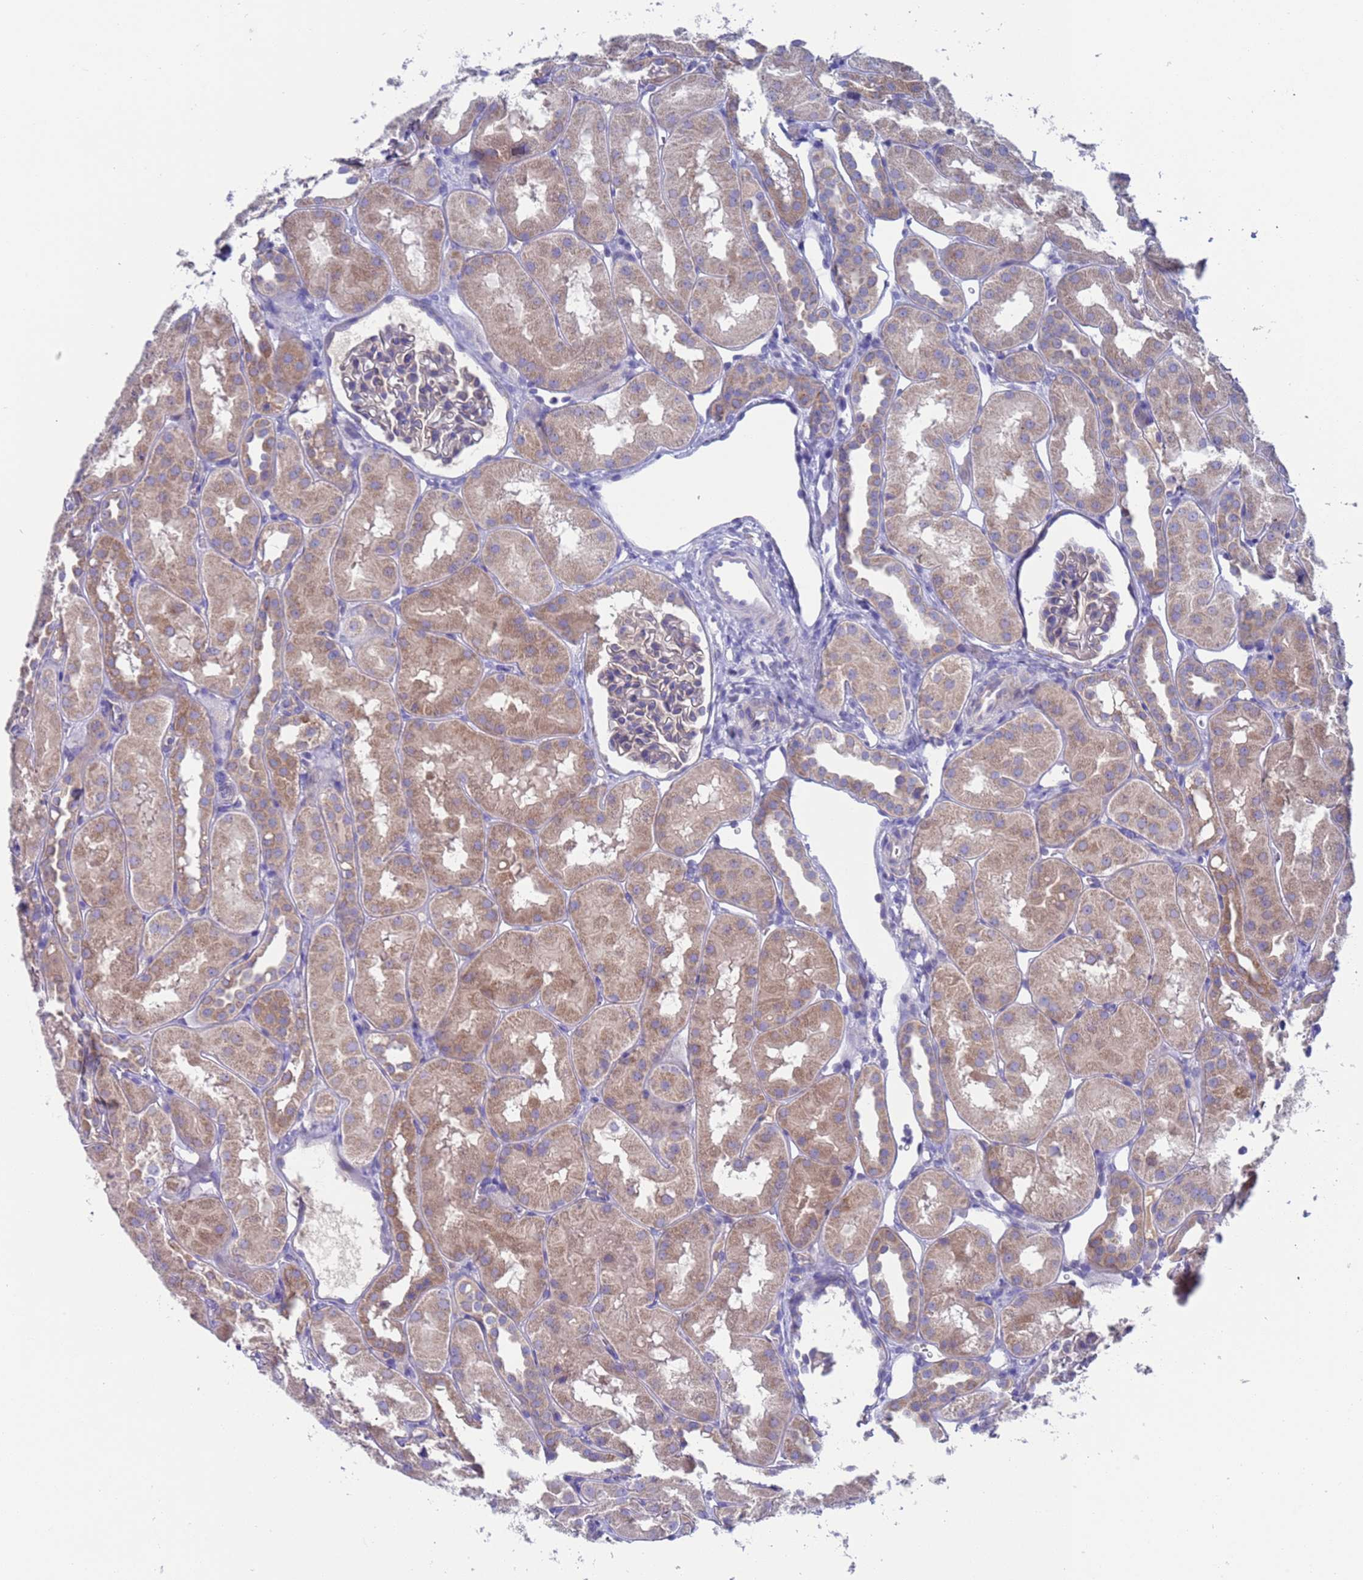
{"staining": {"intensity": "weak", "quantity": "25%-75%", "location": "cytoplasmic/membranous"}, "tissue": "kidney", "cell_type": "Cells in glomeruli", "image_type": "normal", "snomed": [{"axis": "morphology", "description": "Normal tissue, NOS"}, {"axis": "topography", "description": "Kidney"}, {"axis": "topography", "description": "Urinary bladder"}], "caption": "Immunohistochemical staining of unremarkable human kidney exhibits weak cytoplasmic/membranous protein staining in about 25%-75% of cells in glomeruli. Using DAB (3,3'-diaminobenzidine) (brown) and hematoxylin (blue) stains, captured at high magnification using brightfield microscopy.", "gene": "PET117", "patient": {"sex": "male", "age": 16}}